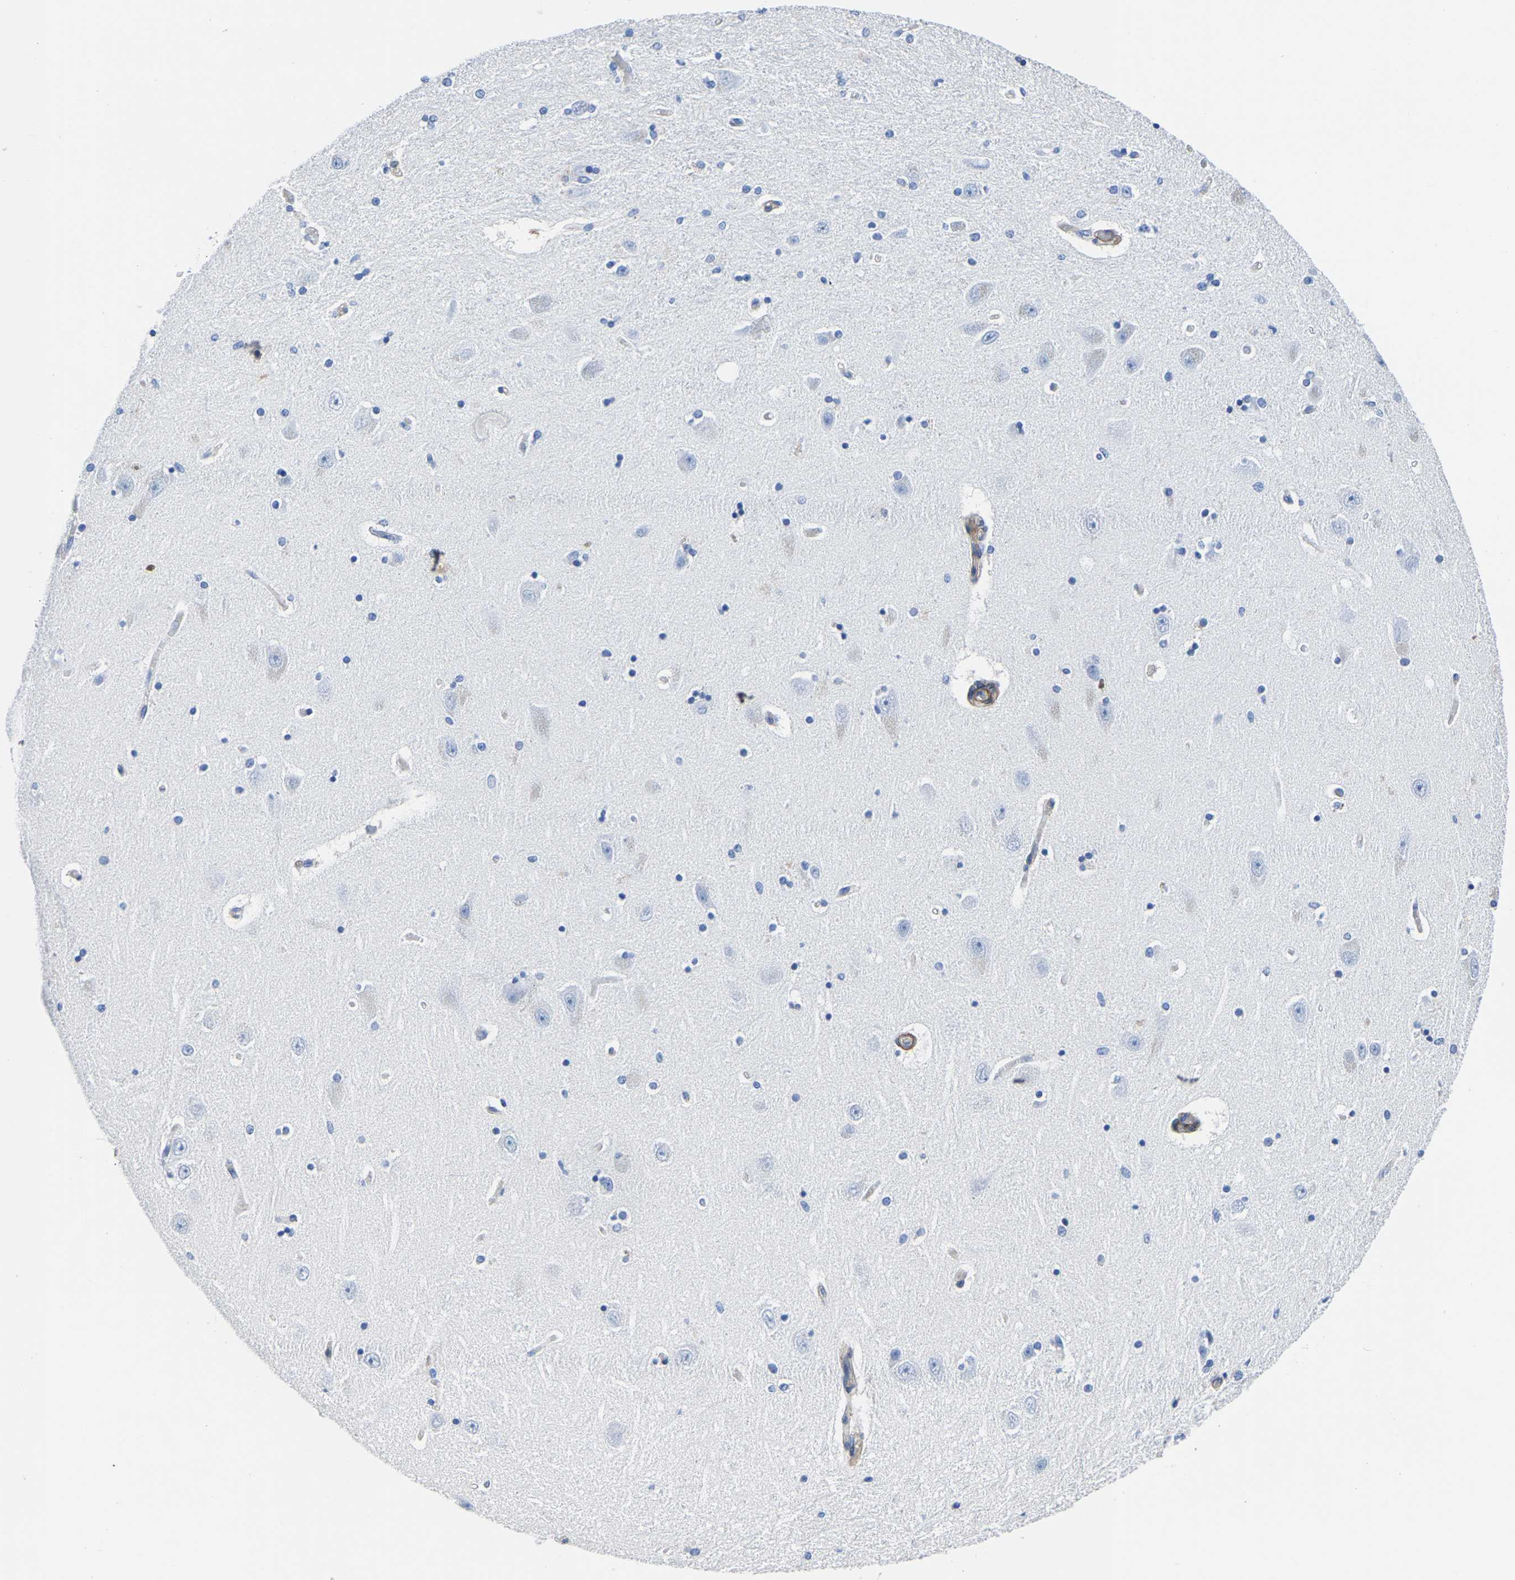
{"staining": {"intensity": "negative", "quantity": "none", "location": "none"}, "tissue": "hippocampus", "cell_type": "Glial cells", "image_type": "normal", "snomed": [{"axis": "morphology", "description": "Normal tissue, NOS"}, {"axis": "topography", "description": "Hippocampus"}], "caption": "This is an IHC image of benign human hippocampus. There is no expression in glial cells.", "gene": "SLC45A3", "patient": {"sex": "female", "age": 54}}